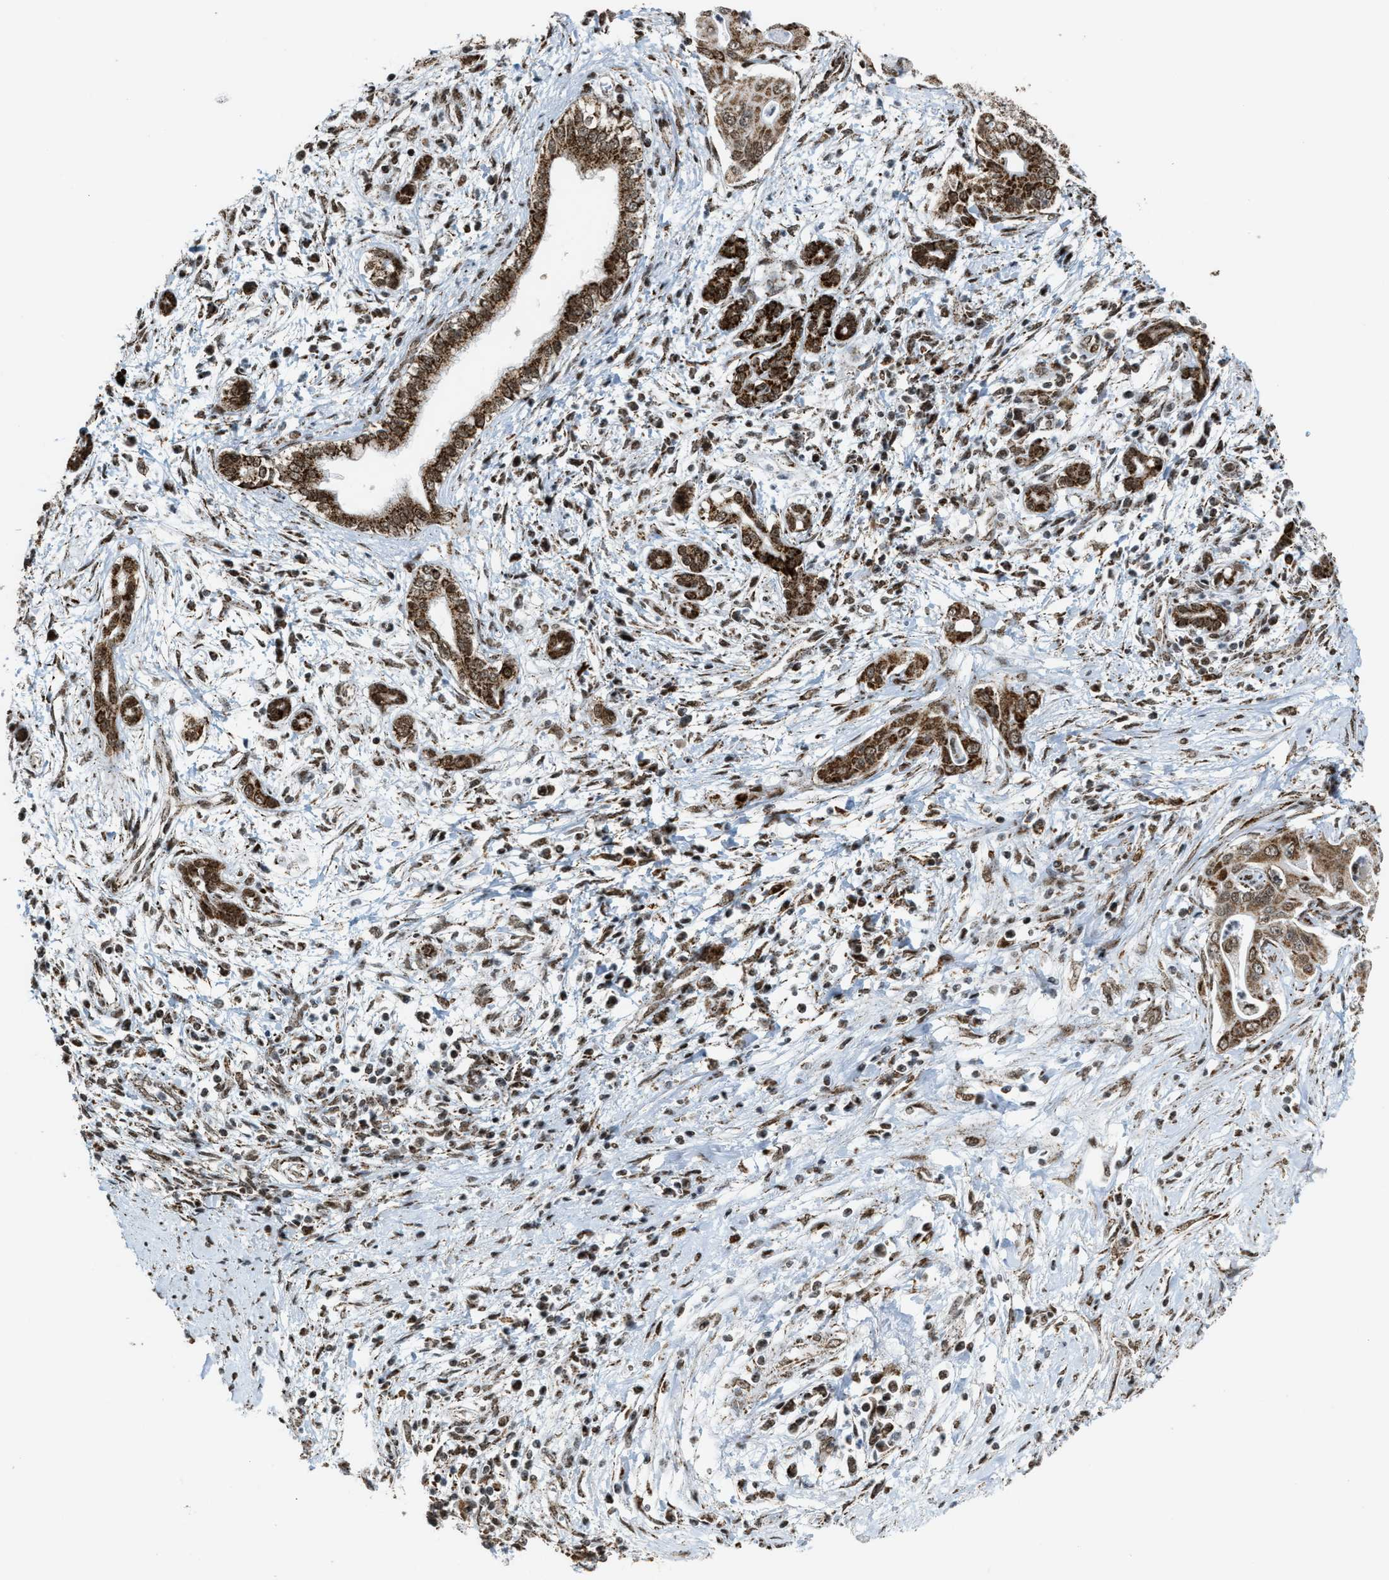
{"staining": {"intensity": "moderate", "quantity": ">75%", "location": "cytoplasmic/membranous"}, "tissue": "pancreatic cancer", "cell_type": "Tumor cells", "image_type": "cancer", "snomed": [{"axis": "morphology", "description": "Adenocarcinoma, NOS"}, {"axis": "topography", "description": "Pancreas"}], "caption": "Pancreatic adenocarcinoma stained with immunohistochemistry (IHC) exhibits moderate cytoplasmic/membranous positivity in approximately >75% of tumor cells.", "gene": "HIBADH", "patient": {"sex": "male", "age": 58}}